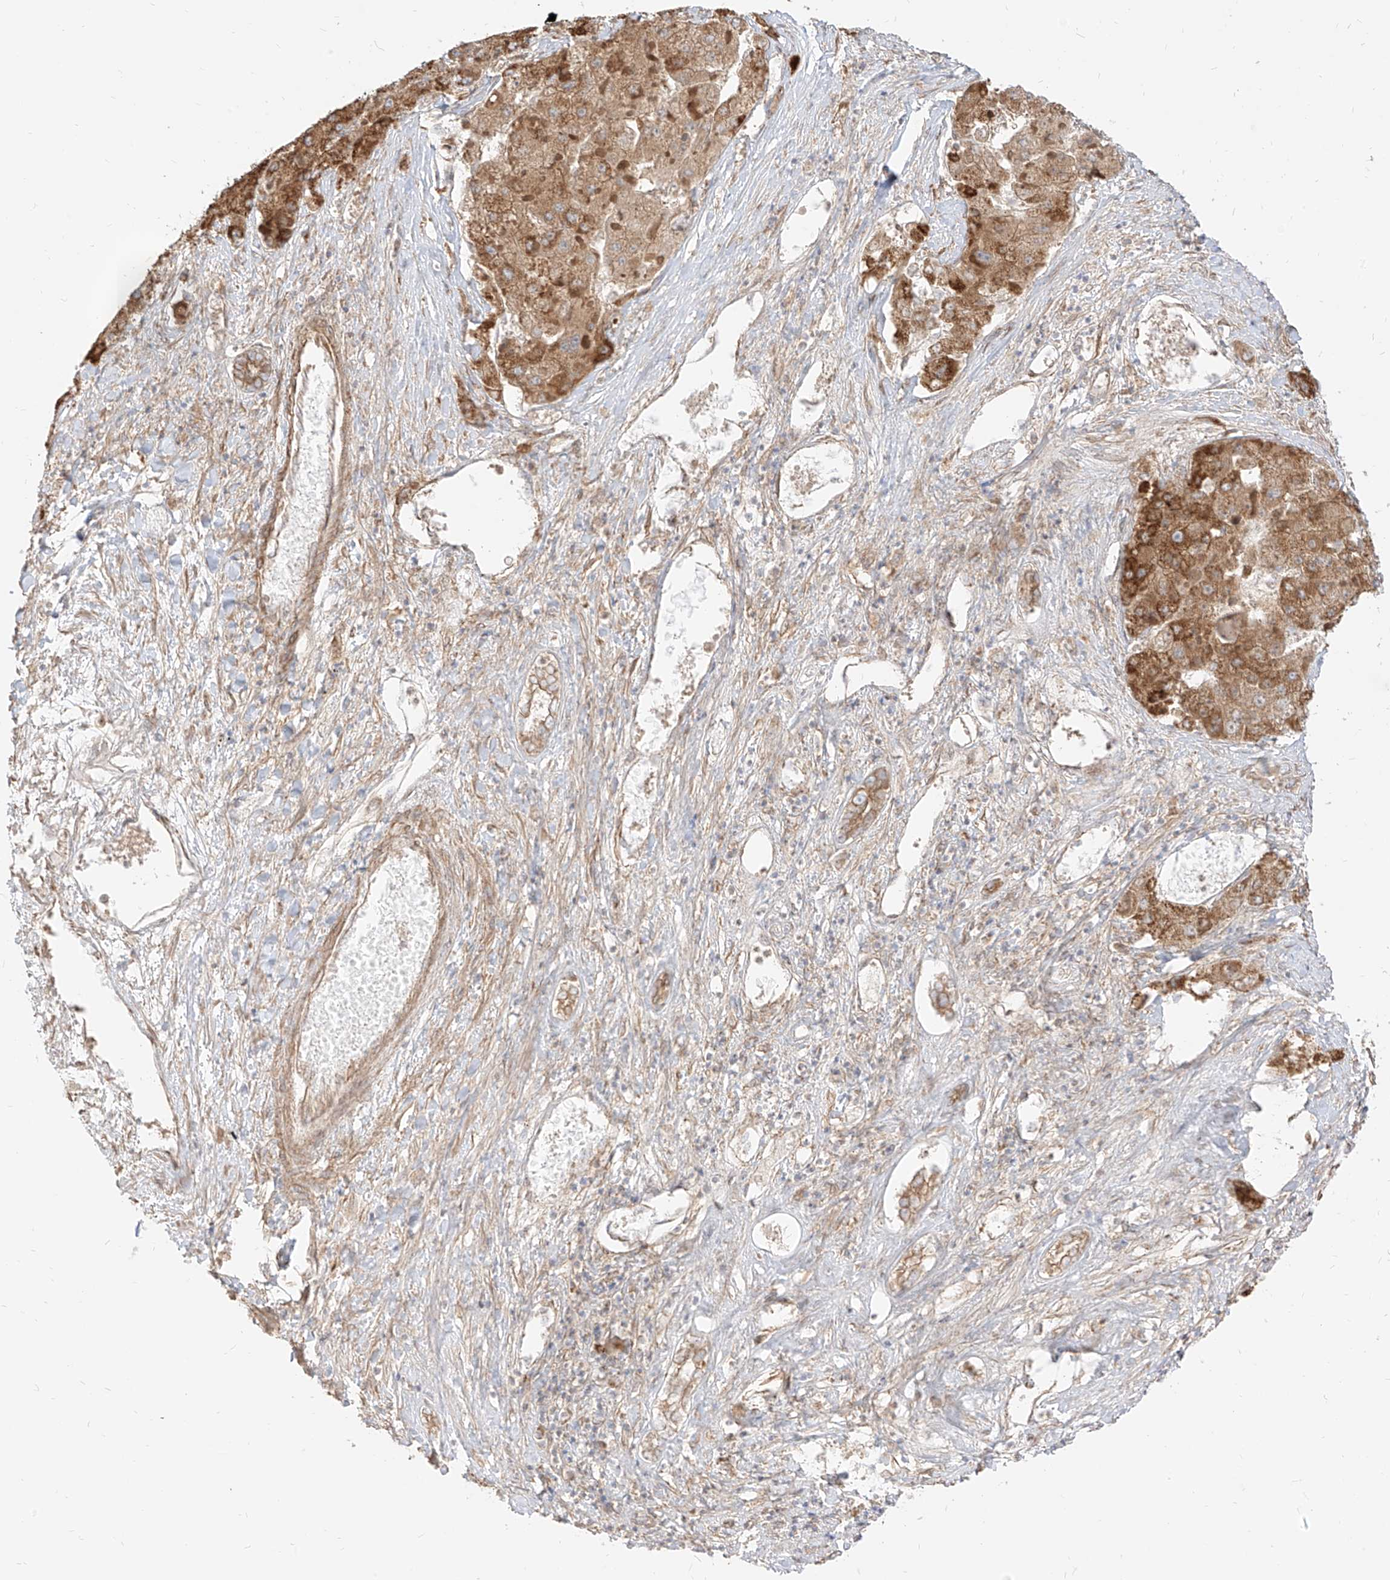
{"staining": {"intensity": "moderate", "quantity": ">75%", "location": "cytoplasmic/membranous"}, "tissue": "liver cancer", "cell_type": "Tumor cells", "image_type": "cancer", "snomed": [{"axis": "morphology", "description": "Carcinoma, Hepatocellular, NOS"}, {"axis": "topography", "description": "Liver"}], "caption": "This photomicrograph reveals immunohistochemistry (IHC) staining of liver cancer (hepatocellular carcinoma), with medium moderate cytoplasmic/membranous expression in about >75% of tumor cells.", "gene": "PLCL1", "patient": {"sex": "female", "age": 73}}